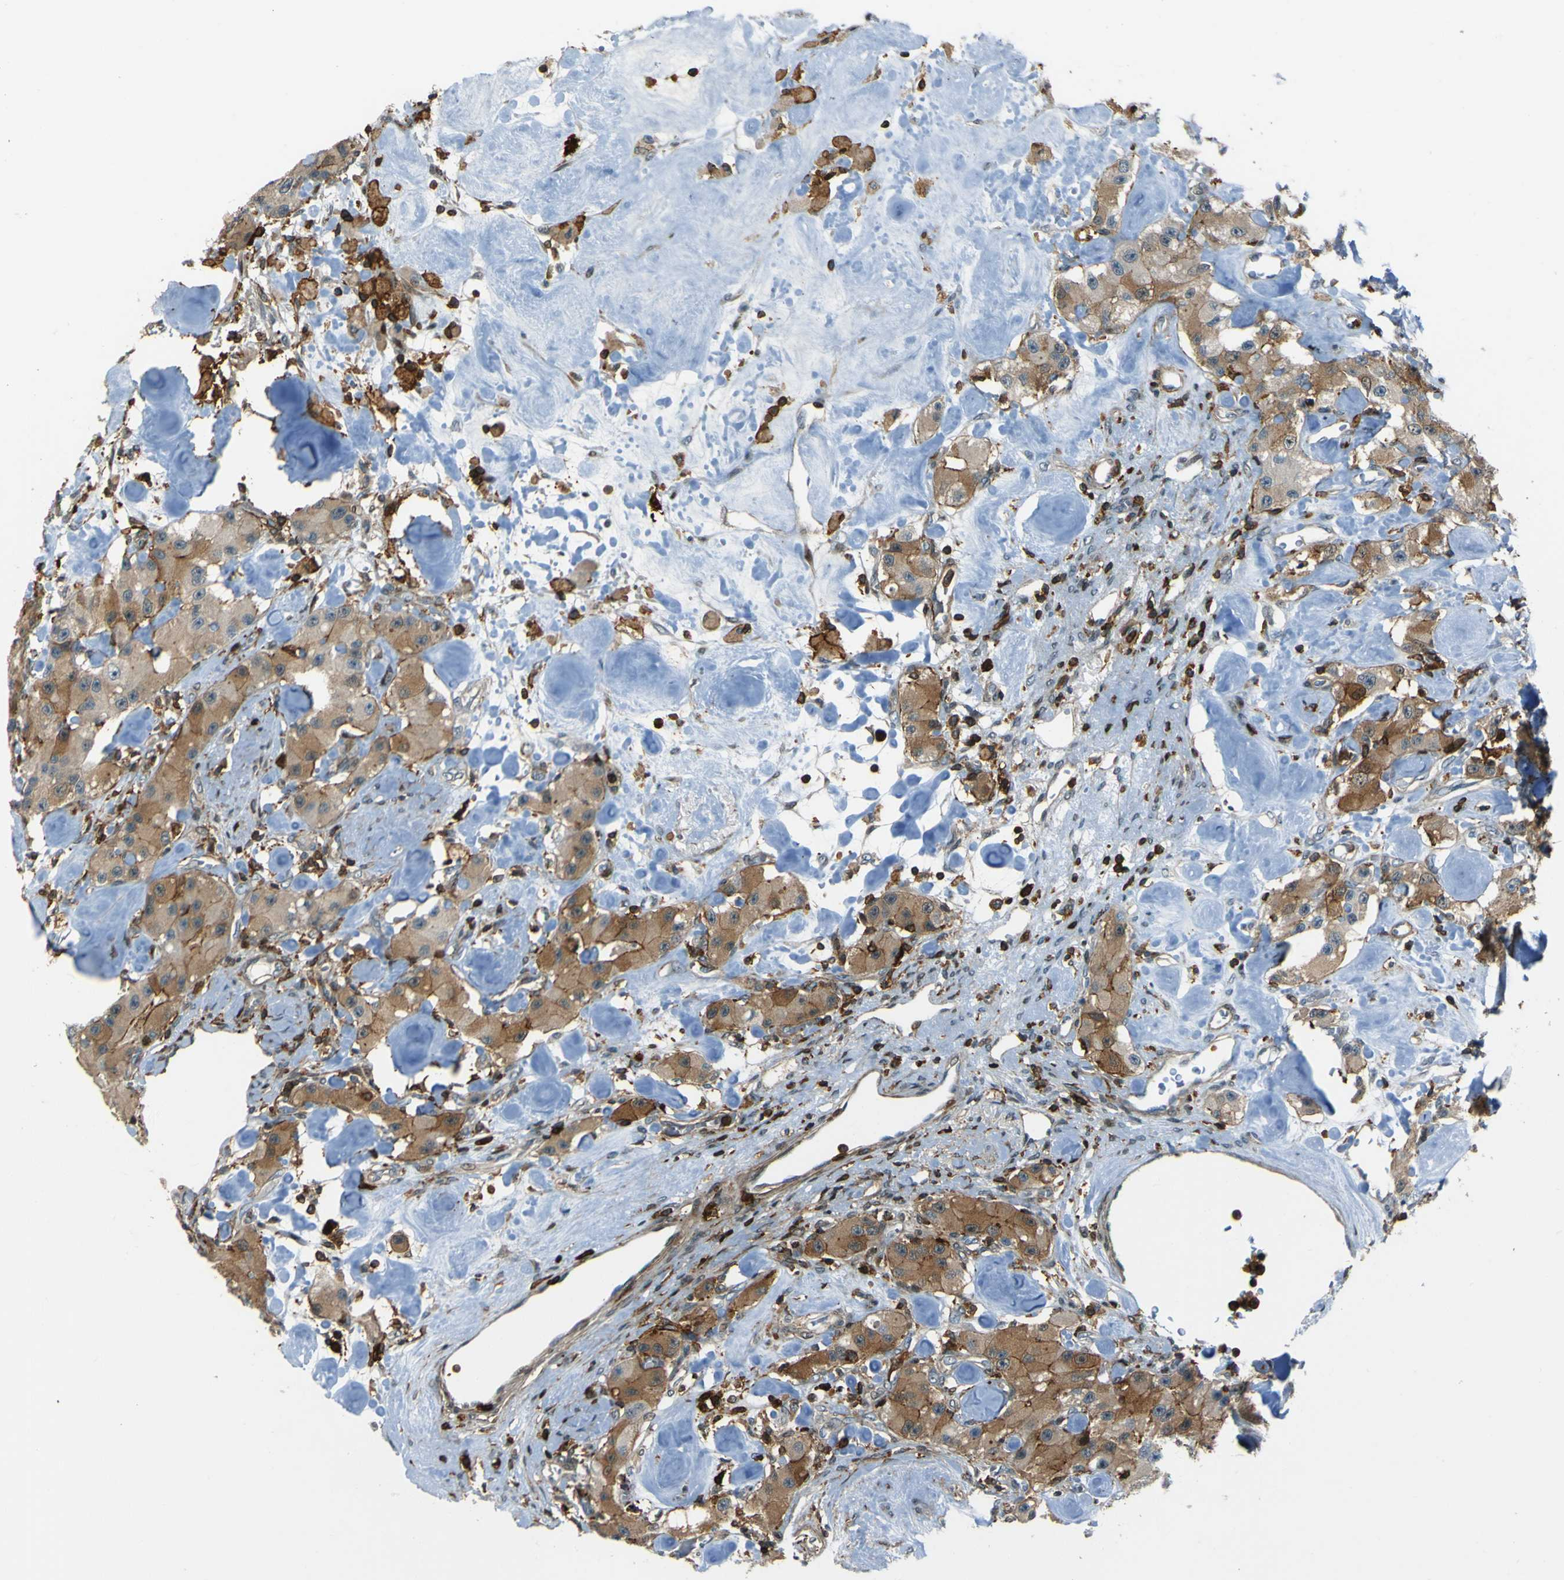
{"staining": {"intensity": "moderate", "quantity": ">75%", "location": "cytoplasmic/membranous"}, "tissue": "carcinoid", "cell_type": "Tumor cells", "image_type": "cancer", "snomed": [{"axis": "morphology", "description": "Carcinoid, malignant, NOS"}, {"axis": "topography", "description": "Pancreas"}], "caption": "A brown stain highlights moderate cytoplasmic/membranous staining of a protein in carcinoid (malignant) tumor cells.", "gene": "PCDHB5", "patient": {"sex": "male", "age": 41}}